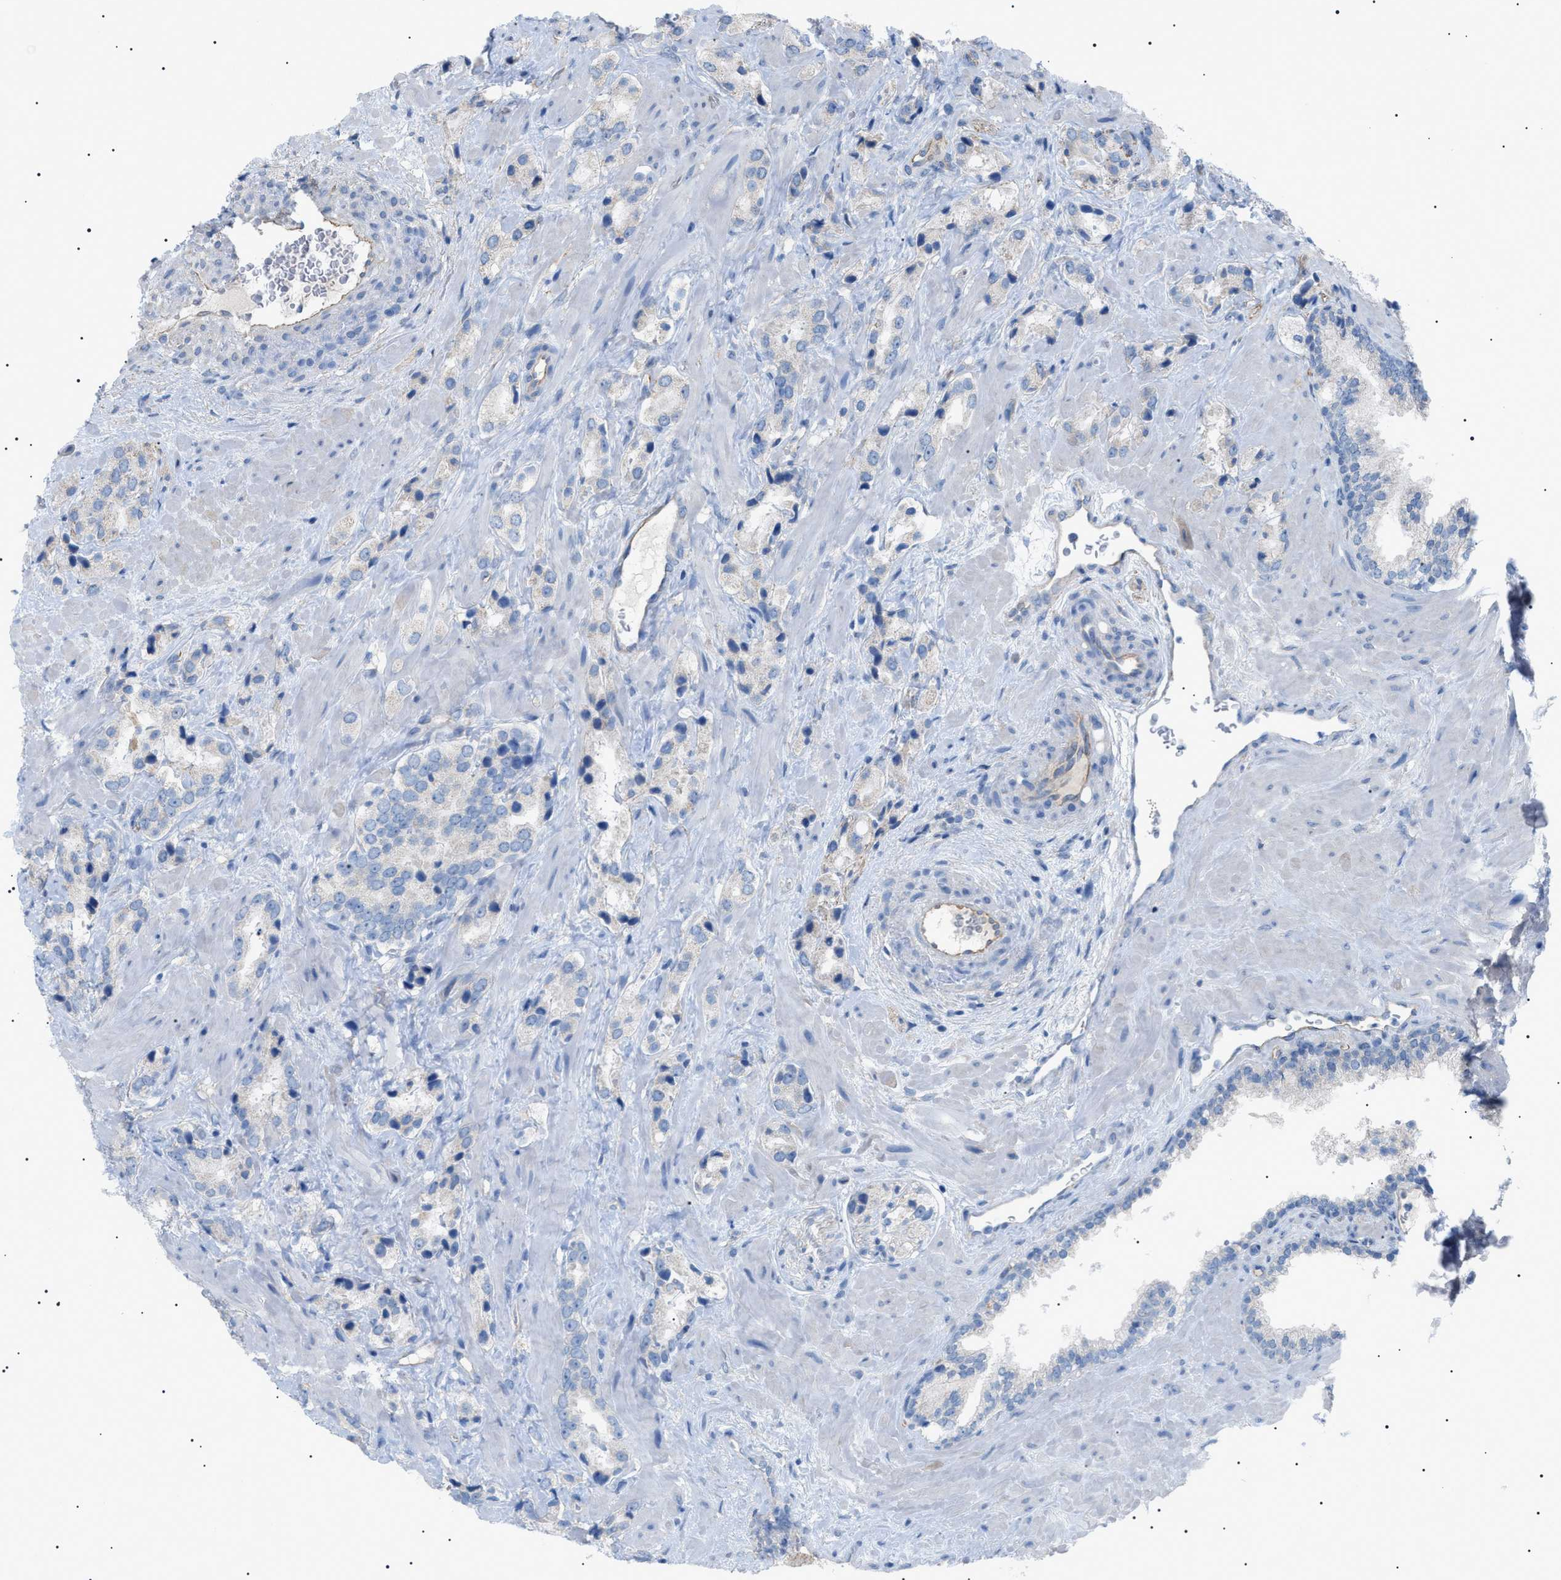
{"staining": {"intensity": "weak", "quantity": "<25%", "location": "cytoplasmic/membranous"}, "tissue": "prostate cancer", "cell_type": "Tumor cells", "image_type": "cancer", "snomed": [{"axis": "morphology", "description": "Adenocarcinoma, High grade"}, {"axis": "topography", "description": "Prostate"}], "caption": "This is an IHC photomicrograph of human prostate cancer. There is no staining in tumor cells.", "gene": "ADAMTS1", "patient": {"sex": "male", "age": 64}}